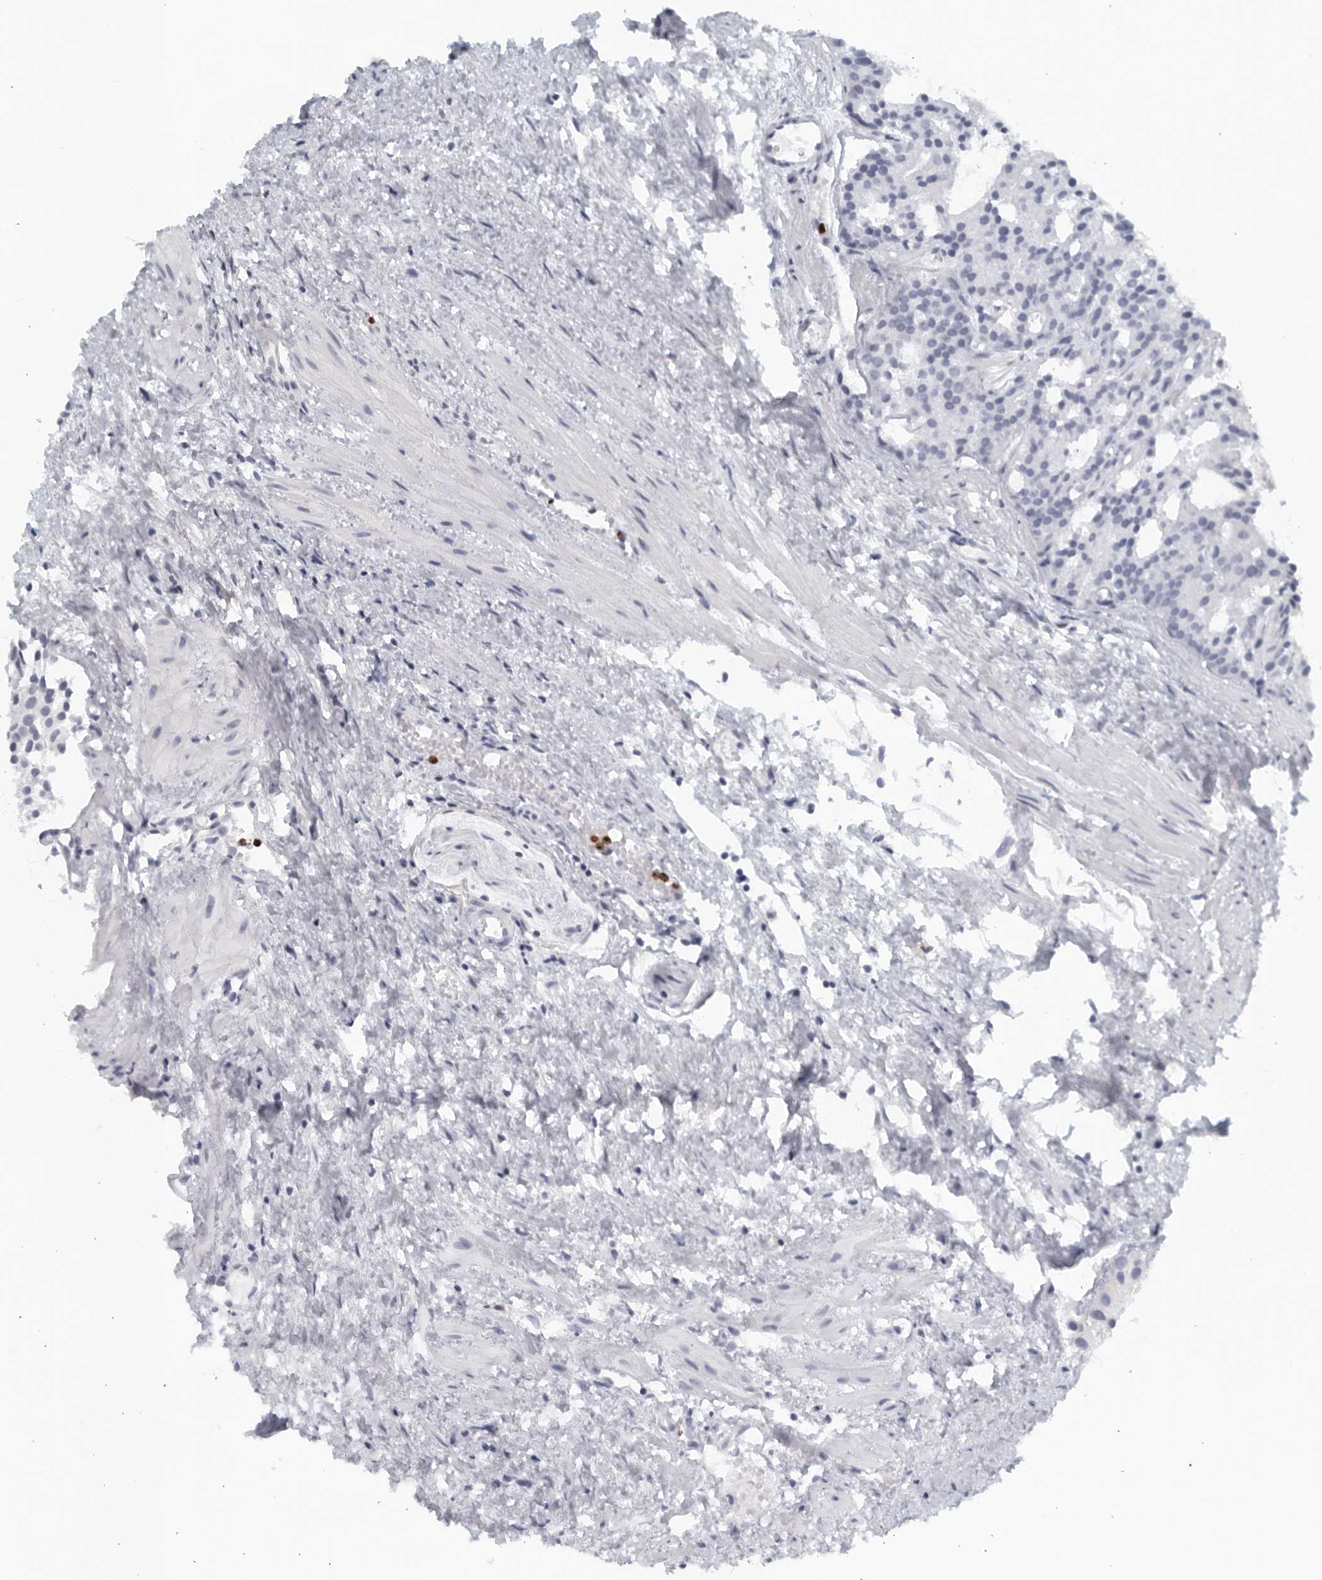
{"staining": {"intensity": "negative", "quantity": "none", "location": "none"}, "tissue": "prostate cancer", "cell_type": "Tumor cells", "image_type": "cancer", "snomed": [{"axis": "morphology", "description": "Adenocarcinoma, Low grade"}, {"axis": "topography", "description": "Prostate"}], "caption": "Immunohistochemistry (IHC) of human low-grade adenocarcinoma (prostate) shows no expression in tumor cells. Brightfield microscopy of immunohistochemistry stained with DAB (3,3'-diaminobenzidine) (brown) and hematoxylin (blue), captured at high magnification.", "gene": "KLK7", "patient": {"sex": "male", "age": 88}}